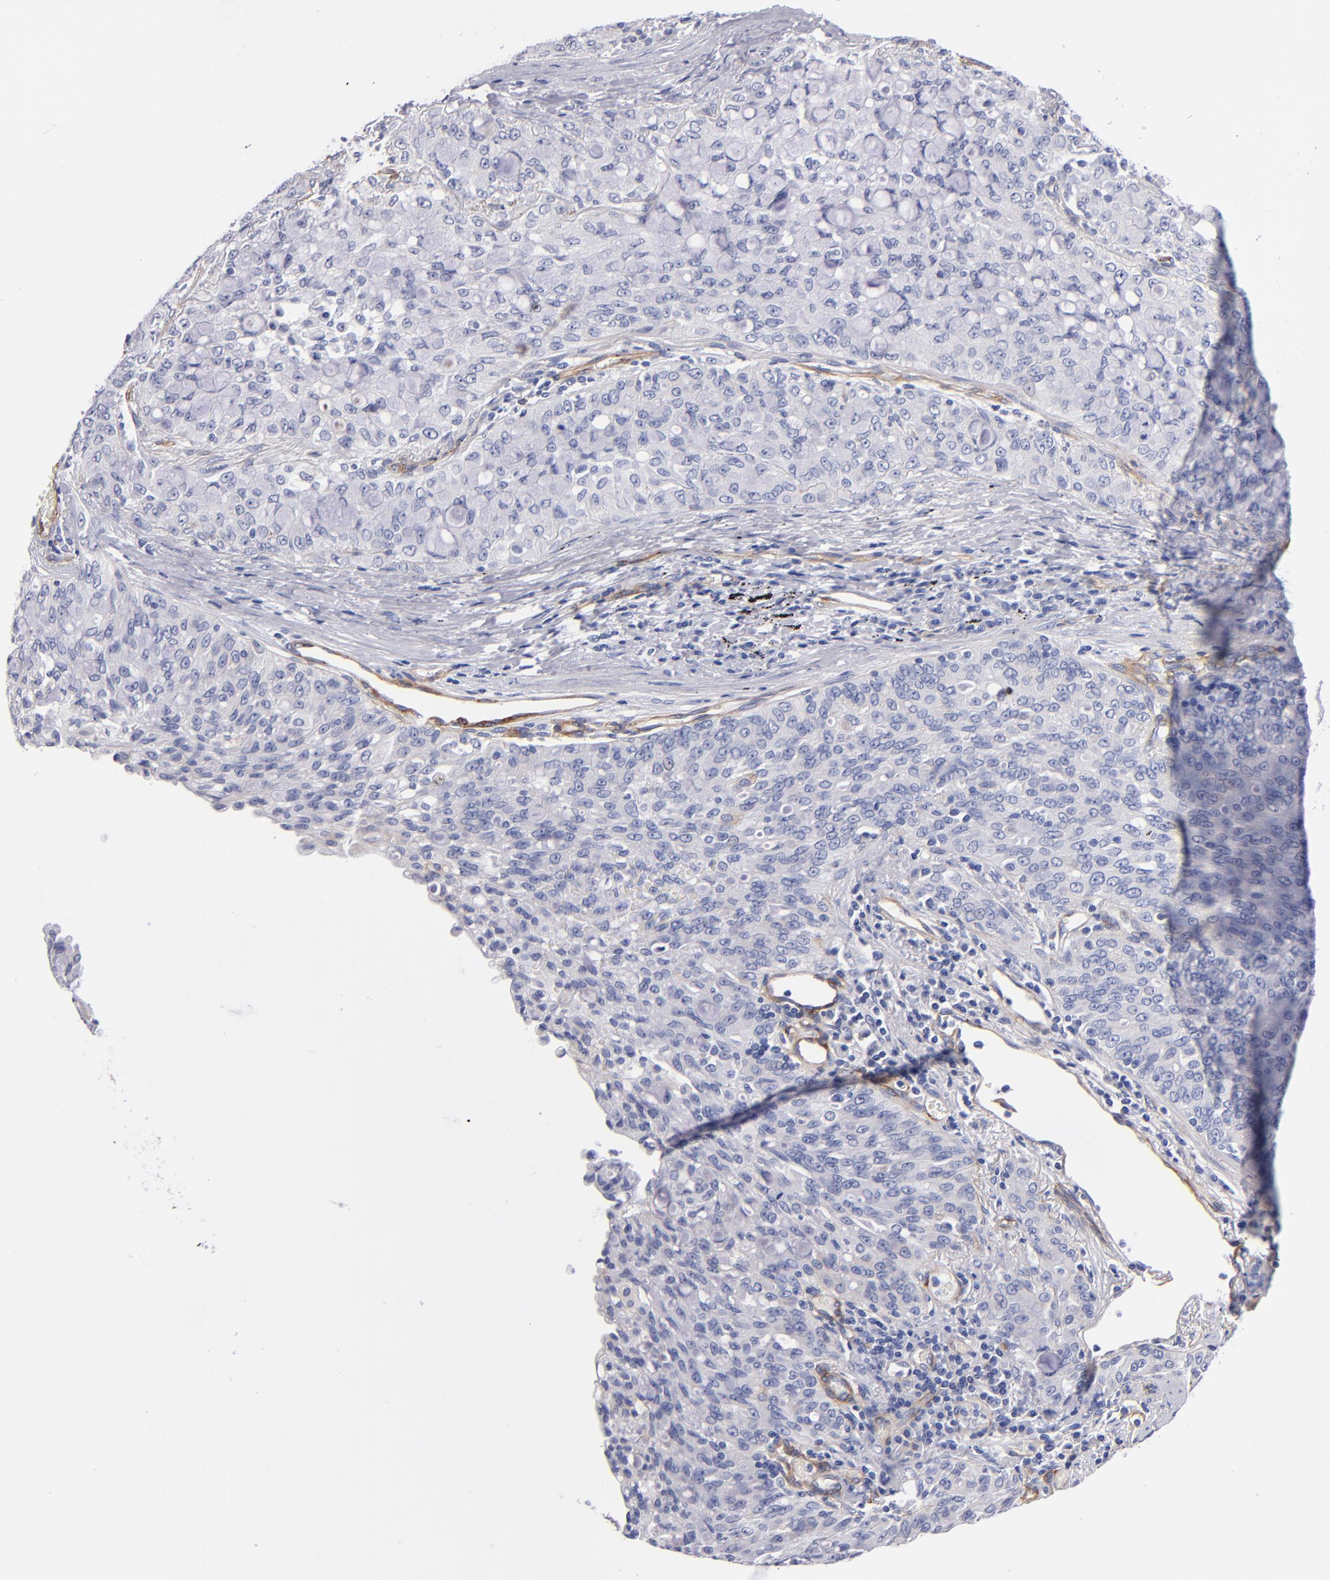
{"staining": {"intensity": "weak", "quantity": "<25%", "location": "cytoplasmic/membranous"}, "tissue": "lung cancer", "cell_type": "Tumor cells", "image_type": "cancer", "snomed": [{"axis": "morphology", "description": "Adenocarcinoma, NOS"}, {"axis": "topography", "description": "Lung"}], "caption": "Immunohistochemistry image of human lung cancer stained for a protein (brown), which reveals no positivity in tumor cells.", "gene": "LAMC1", "patient": {"sex": "female", "age": 44}}